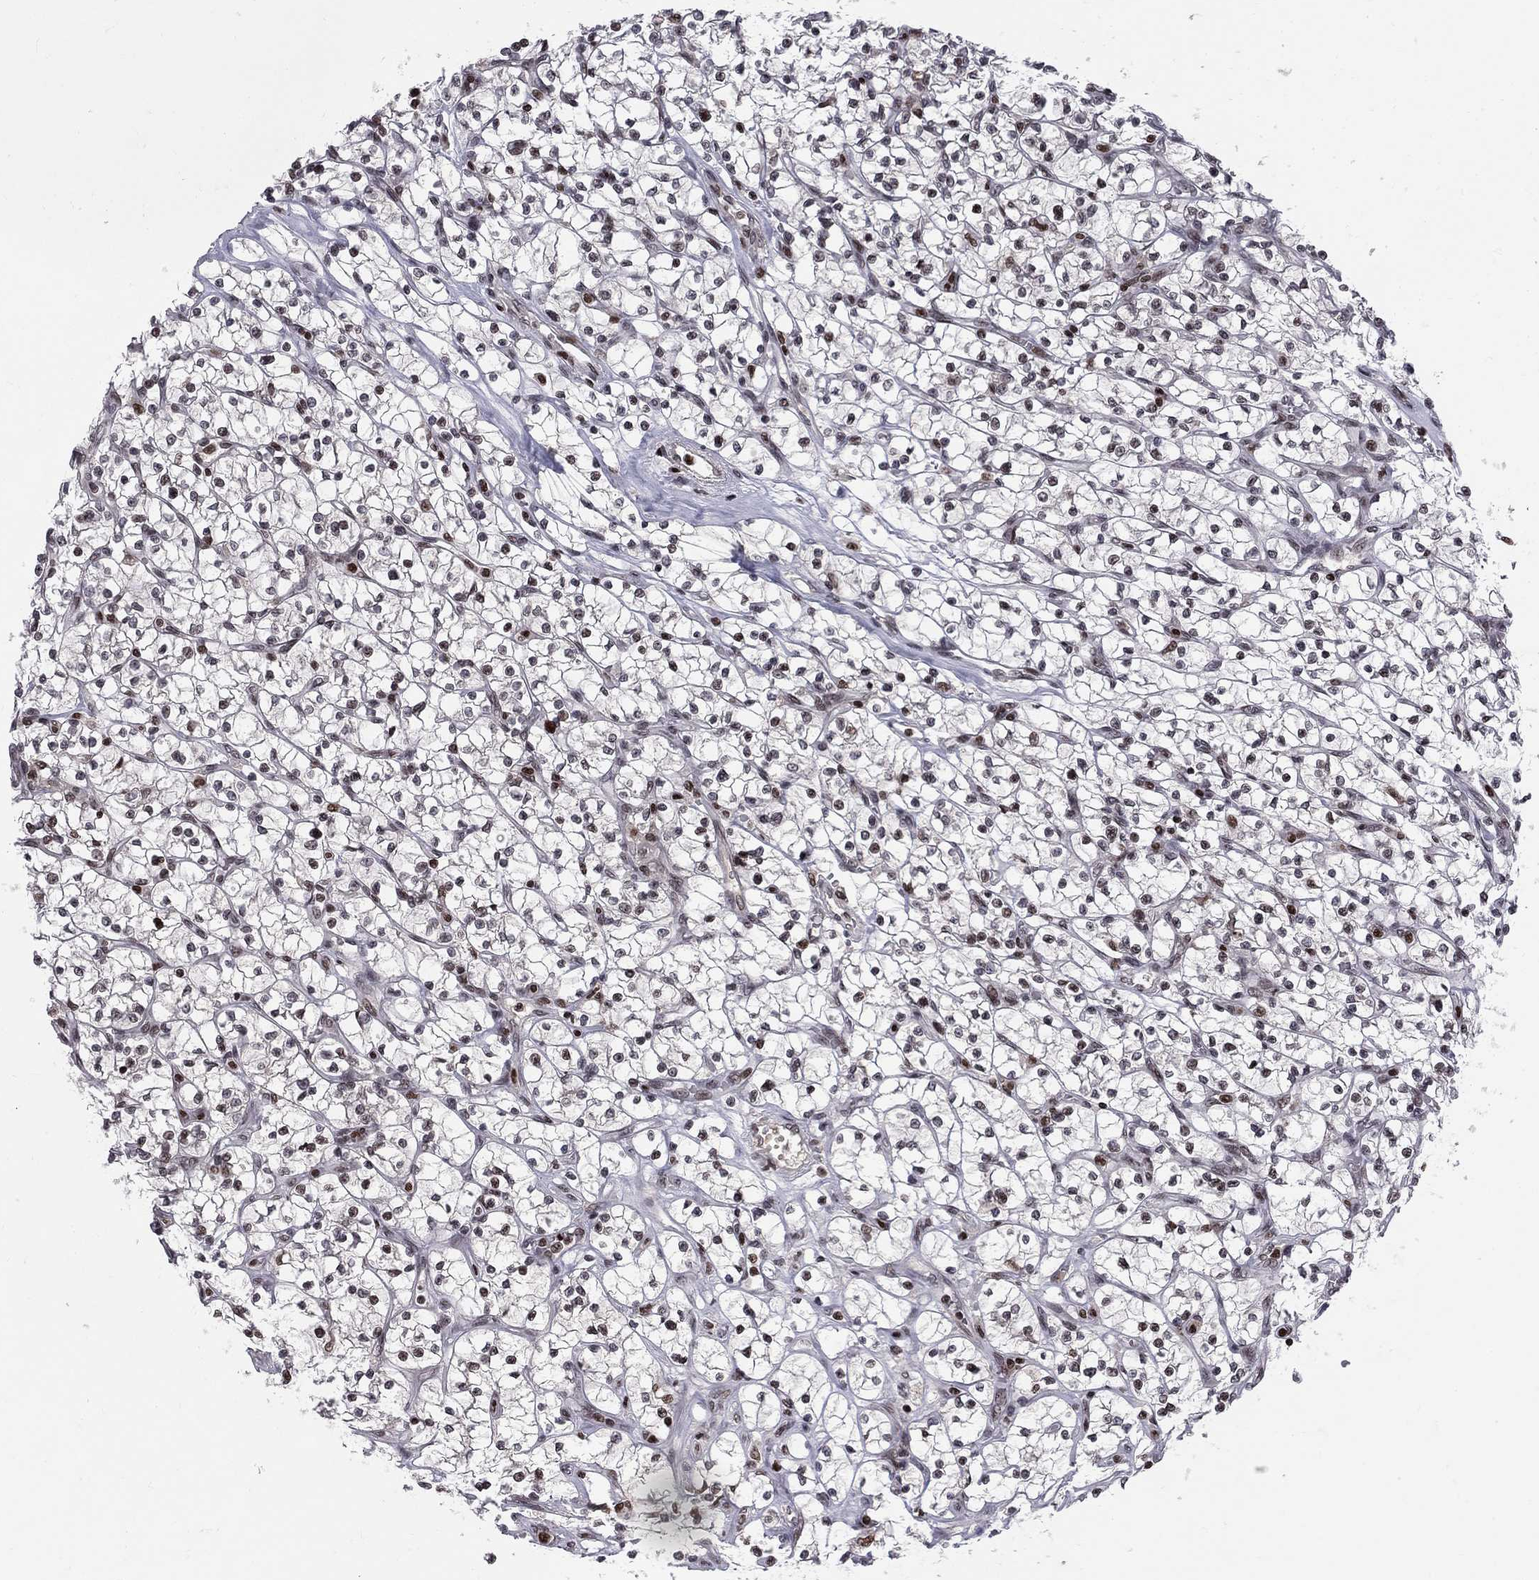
{"staining": {"intensity": "strong", "quantity": "<25%", "location": "nuclear"}, "tissue": "renal cancer", "cell_type": "Tumor cells", "image_type": "cancer", "snomed": [{"axis": "morphology", "description": "Adenocarcinoma, NOS"}, {"axis": "topography", "description": "Kidney"}], "caption": "Adenocarcinoma (renal) stained for a protein (brown) demonstrates strong nuclear positive positivity in about <25% of tumor cells.", "gene": "RNASEH2C", "patient": {"sex": "female", "age": 64}}